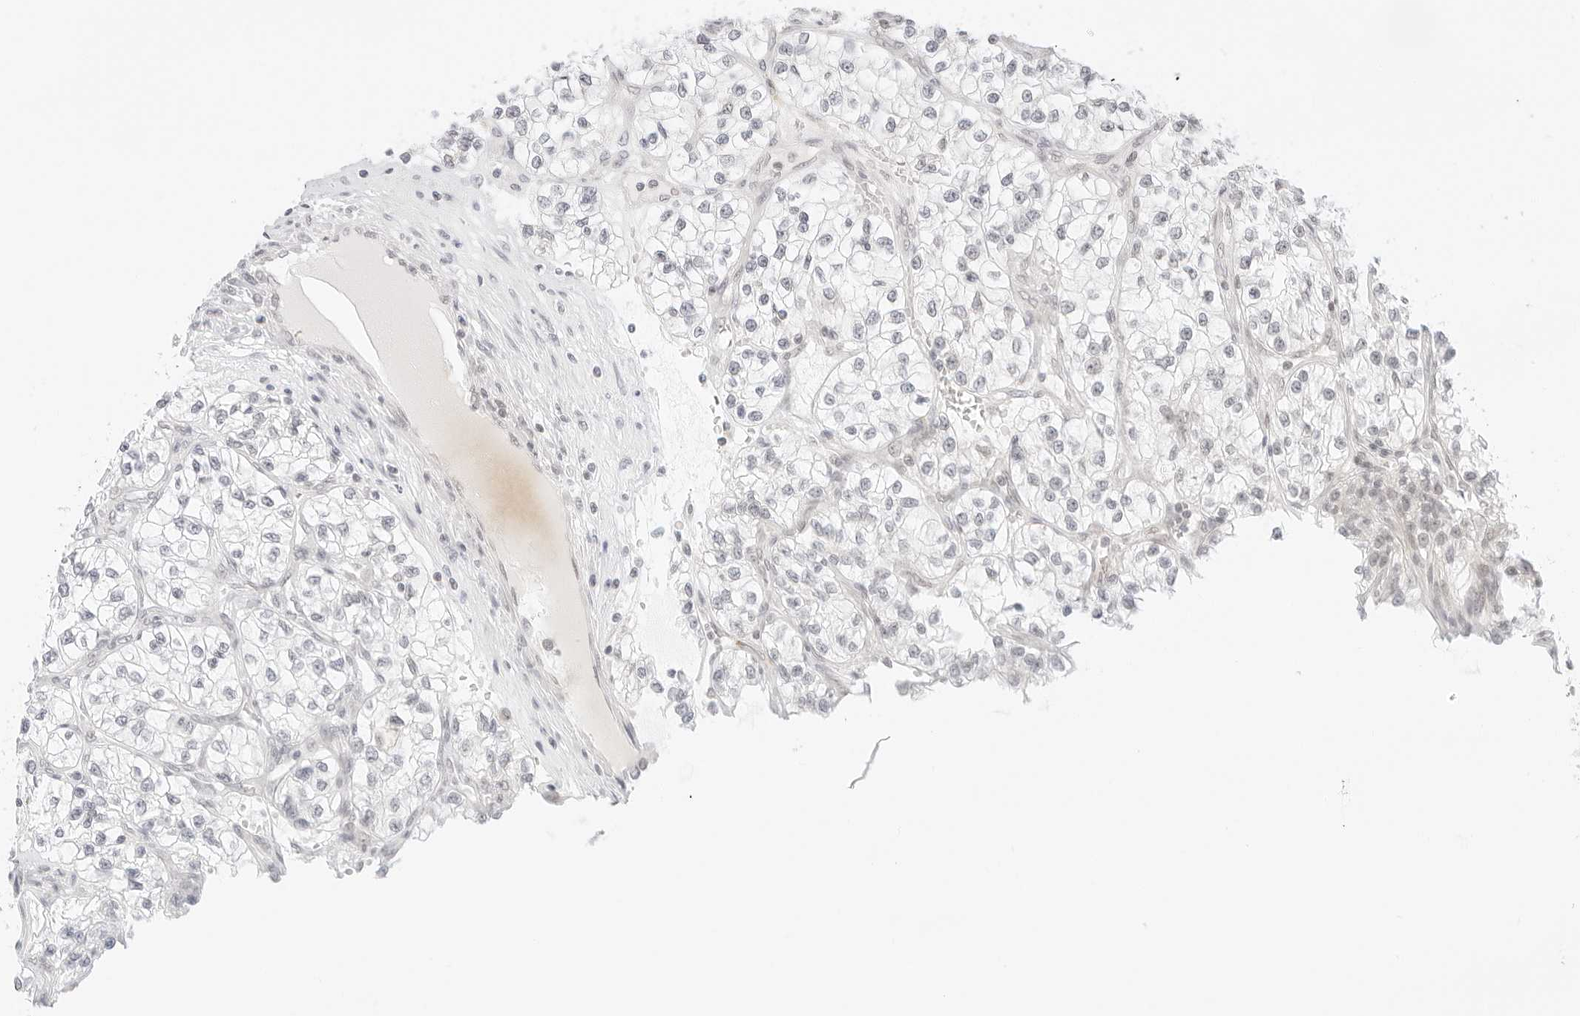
{"staining": {"intensity": "negative", "quantity": "none", "location": "none"}, "tissue": "renal cancer", "cell_type": "Tumor cells", "image_type": "cancer", "snomed": [{"axis": "morphology", "description": "Adenocarcinoma, NOS"}, {"axis": "topography", "description": "Kidney"}], "caption": "Immunohistochemistry (IHC) of human renal cancer shows no positivity in tumor cells.", "gene": "POLR3C", "patient": {"sex": "female", "age": 57}}